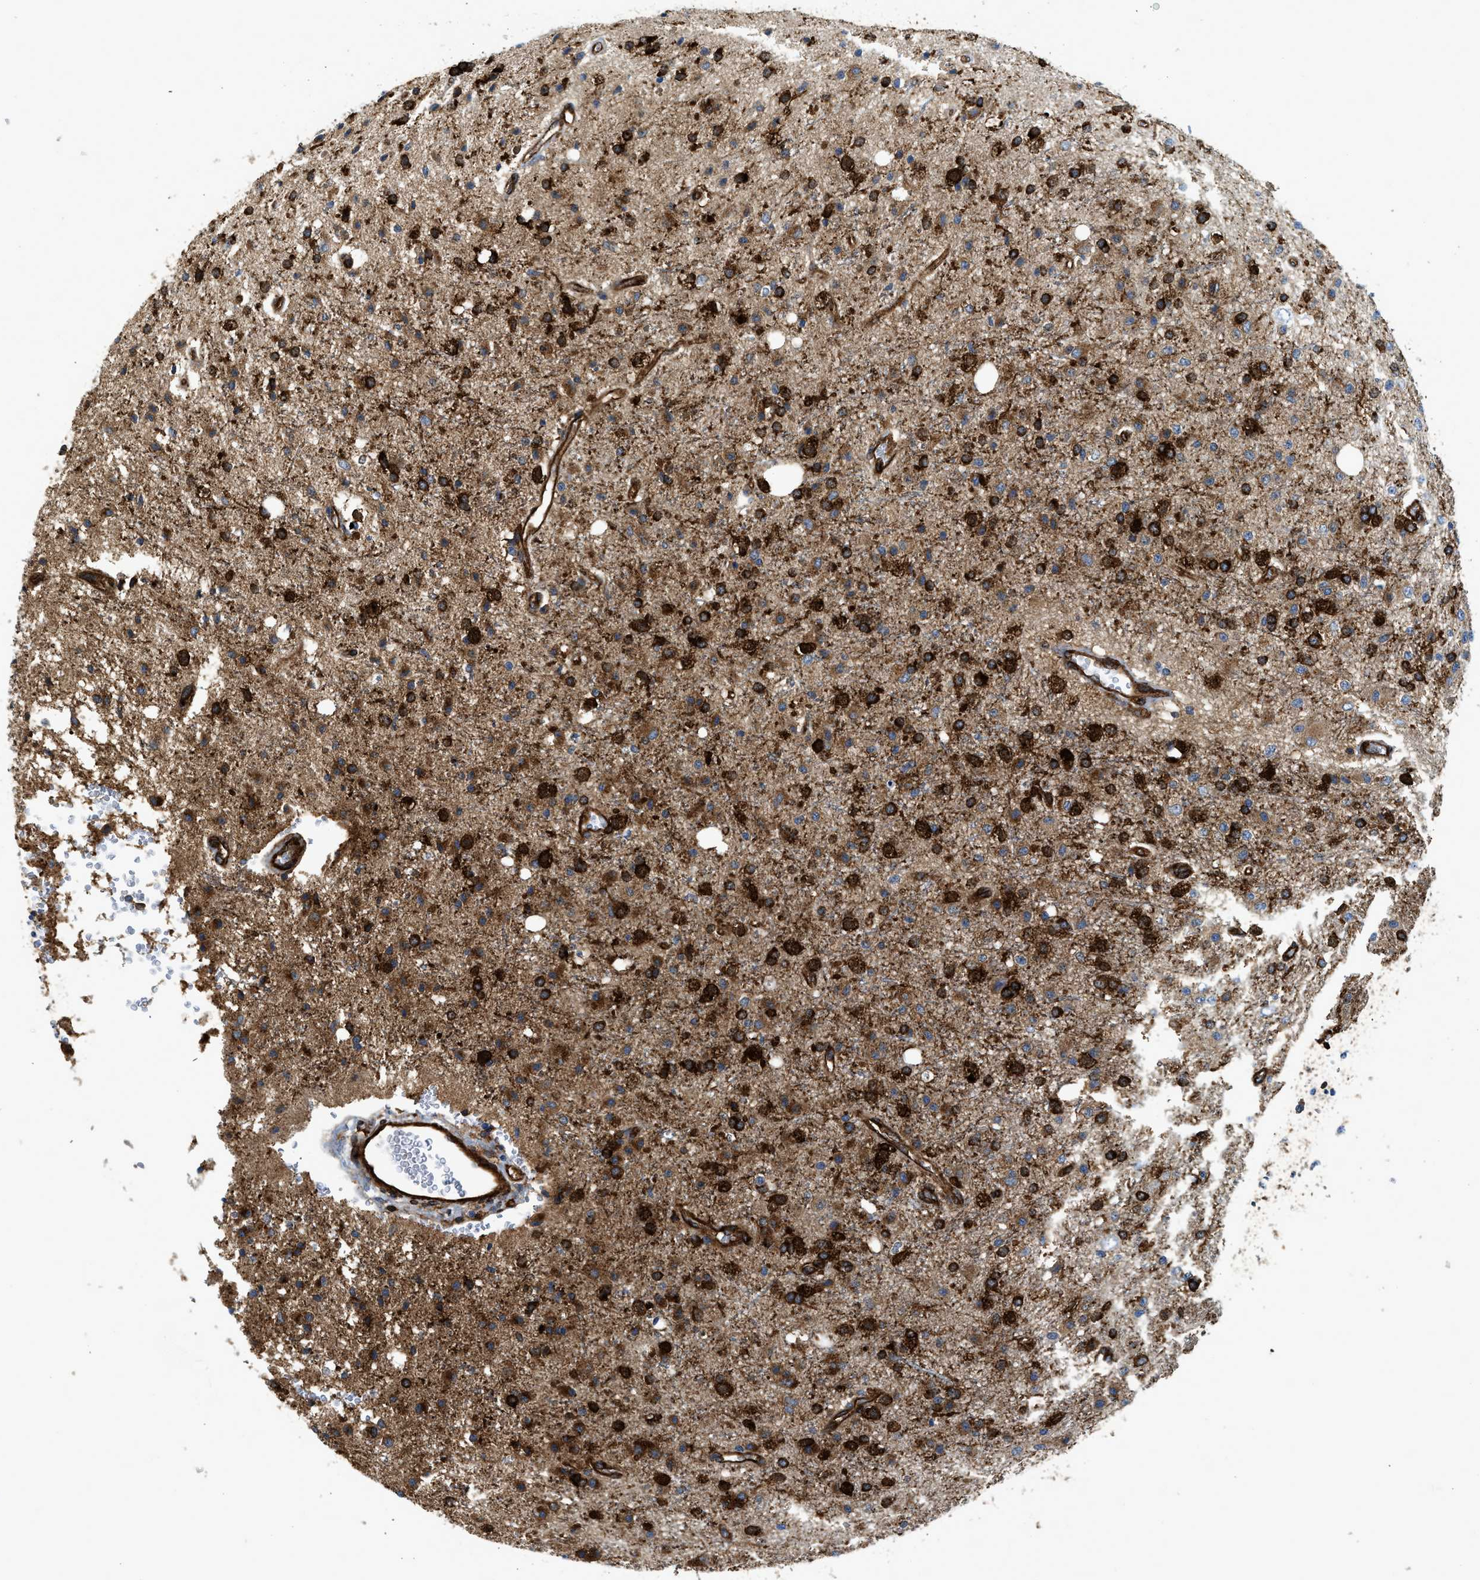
{"staining": {"intensity": "strong", "quantity": ">75%", "location": "cytoplasmic/membranous"}, "tissue": "glioma", "cell_type": "Tumor cells", "image_type": "cancer", "snomed": [{"axis": "morphology", "description": "Glioma, malignant, High grade"}, {"axis": "topography", "description": "Brain"}], "caption": "This photomicrograph reveals IHC staining of human glioma, with high strong cytoplasmic/membranous staining in about >75% of tumor cells.", "gene": "HIP1", "patient": {"sex": "male", "age": 47}}